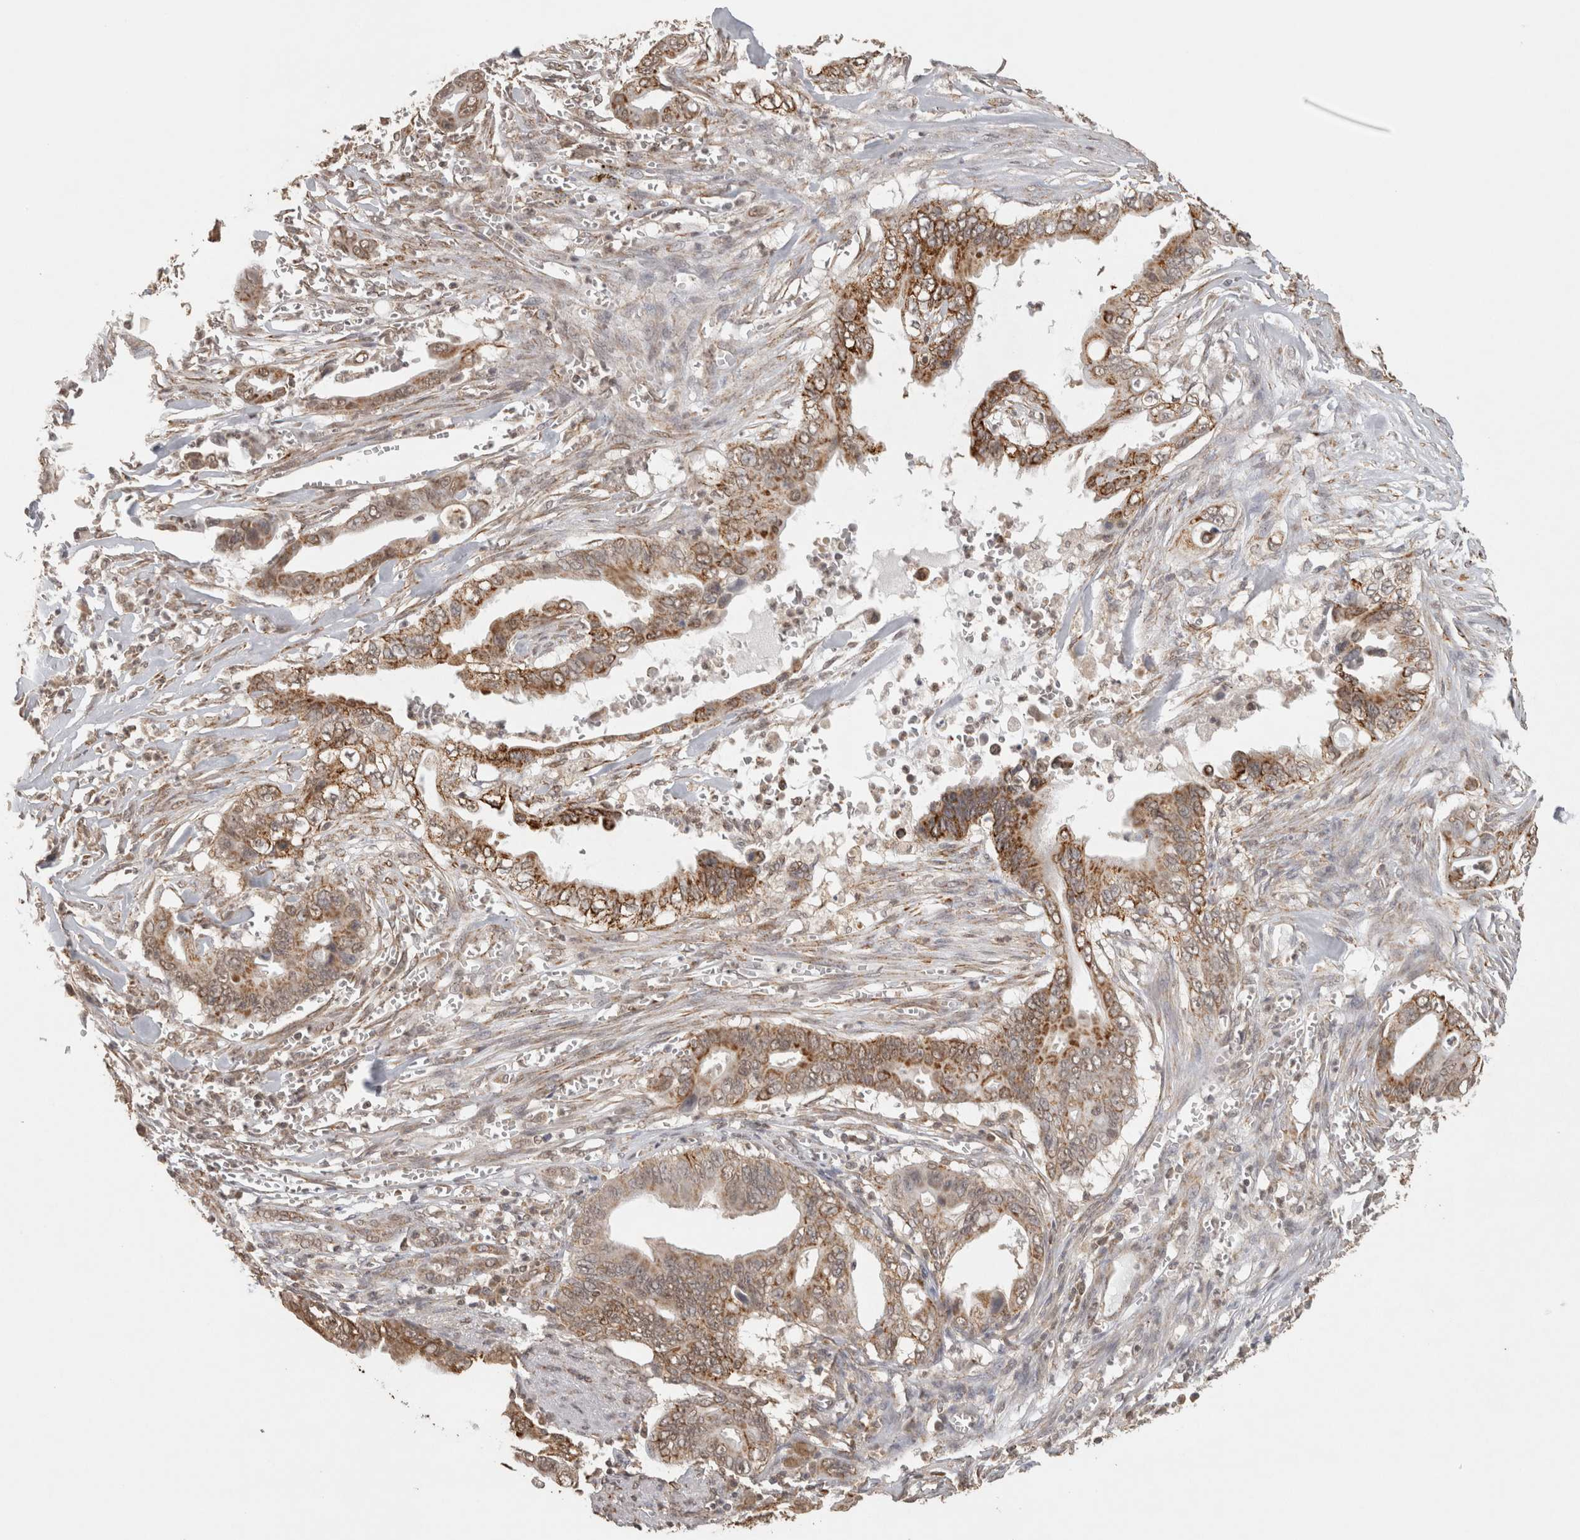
{"staining": {"intensity": "moderate", "quantity": ">75%", "location": "cytoplasmic/membranous"}, "tissue": "pancreatic cancer", "cell_type": "Tumor cells", "image_type": "cancer", "snomed": [{"axis": "morphology", "description": "Adenocarcinoma, NOS"}, {"axis": "topography", "description": "Pancreas"}], "caption": "Pancreatic cancer (adenocarcinoma) stained with immunohistochemistry (IHC) exhibits moderate cytoplasmic/membranous staining in about >75% of tumor cells.", "gene": "BNIP3L", "patient": {"sex": "male", "age": 59}}